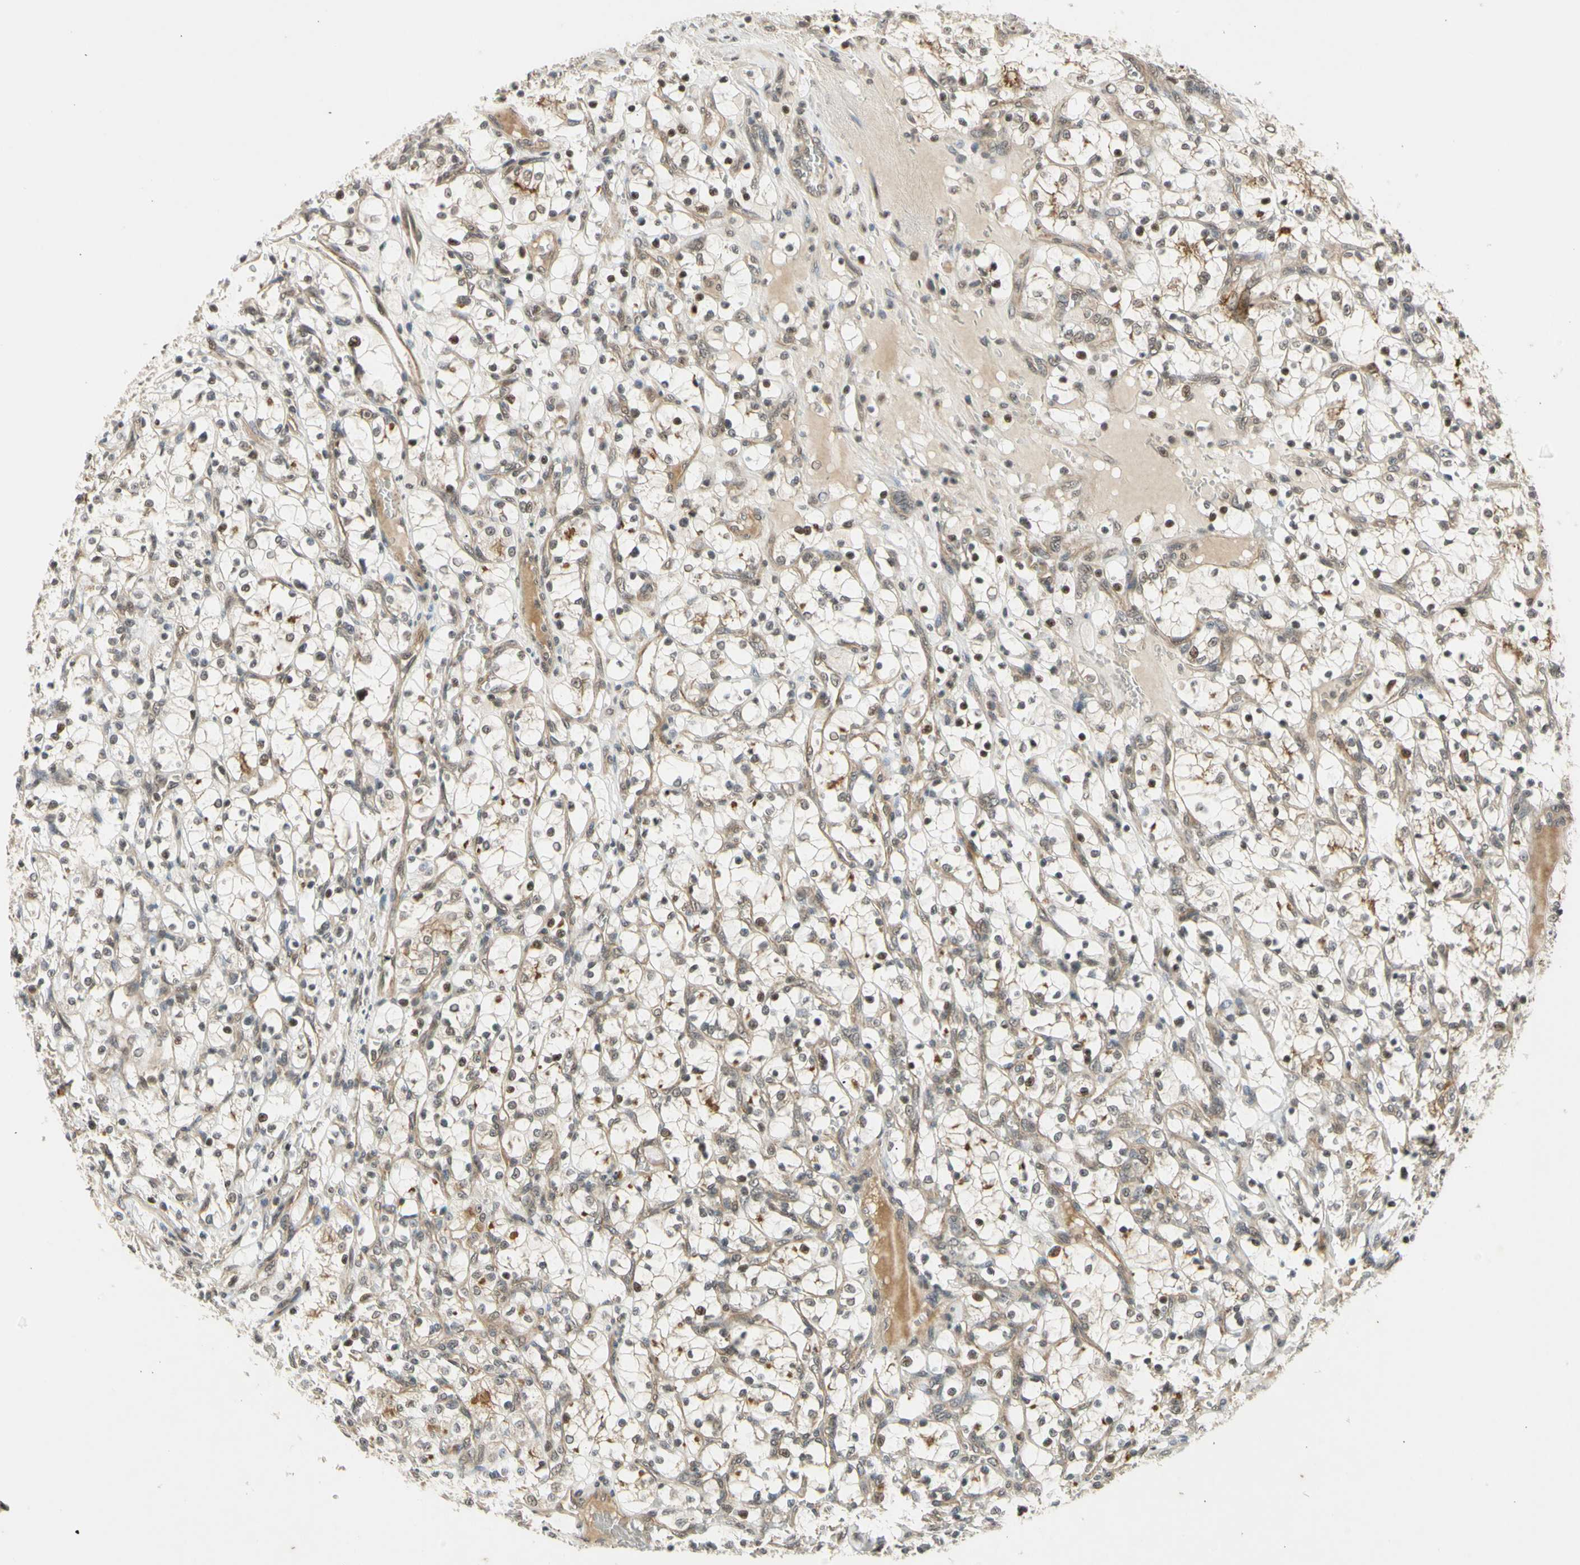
{"staining": {"intensity": "moderate", "quantity": "25%-75%", "location": "nuclear"}, "tissue": "renal cancer", "cell_type": "Tumor cells", "image_type": "cancer", "snomed": [{"axis": "morphology", "description": "Adenocarcinoma, NOS"}, {"axis": "topography", "description": "Kidney"}], "caption": "Renal adenocarcinoma stained with immunohistochemistry (IHC) reveals moderate nuclear expression in about 25%-75% of tumor cells.", "gene": "EFNB2", "patient": {"sex": "female", "age": 69}}